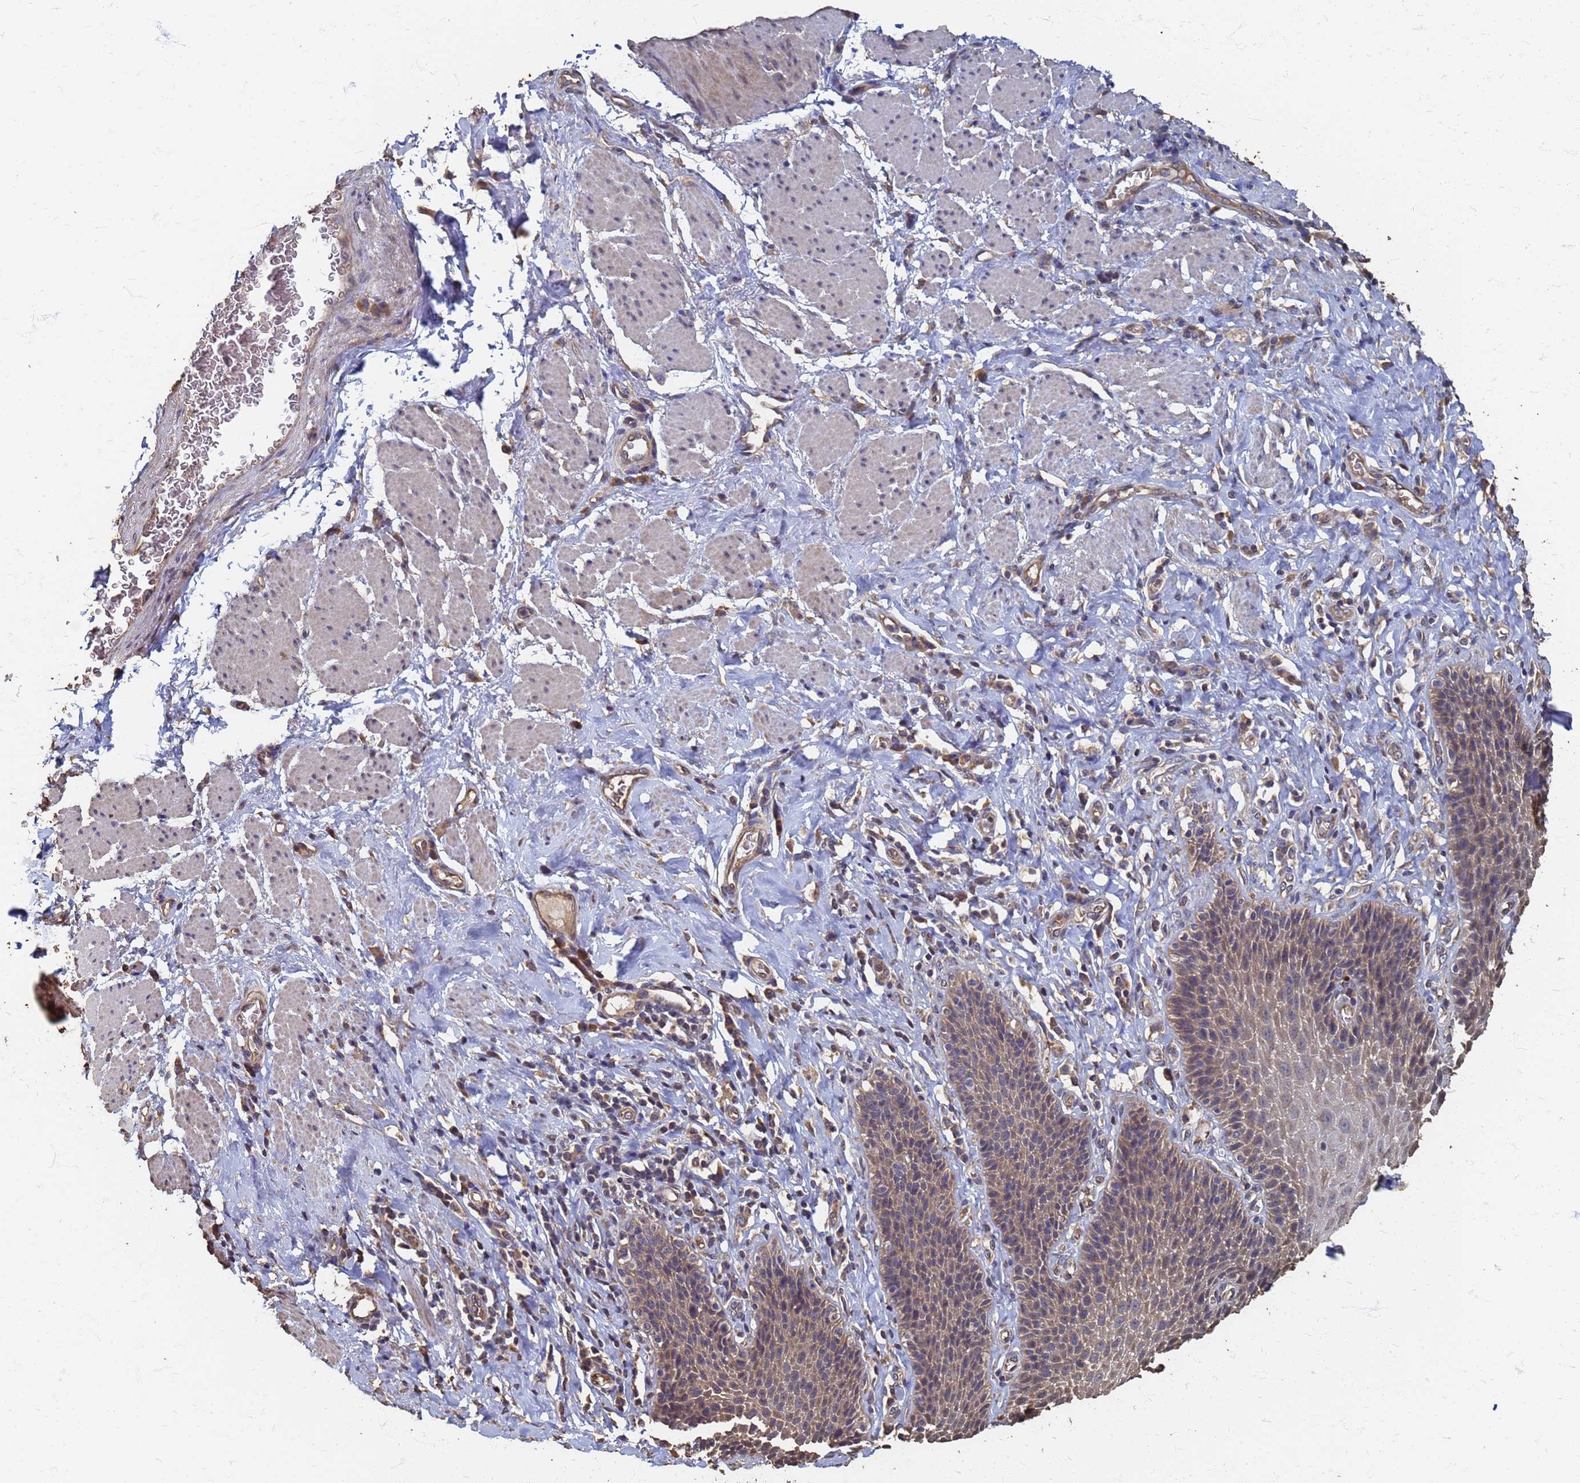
{"staining": {"intensity": "moderate", "quantity": "25%-75%", "location": "cytoplasmic/membranous"}, "tissue": "esophagus", "cell_type": "Squamous epithelial cells", "image_type": "normal", "snomed": [{"axis": "morphology", "description": "Normal tissue, NOS"}, {"axis": "topography", "description": "Esophagus"}], "caption": "The image displays immunohistochemical staining of unremarkable esophagus. There is moderate cytoplasmic/membranous expression is present in about 25%-75% of squamous epithelial cells.", "gene": "DPH5", "patient": {"sex": "female", "age": 61}}